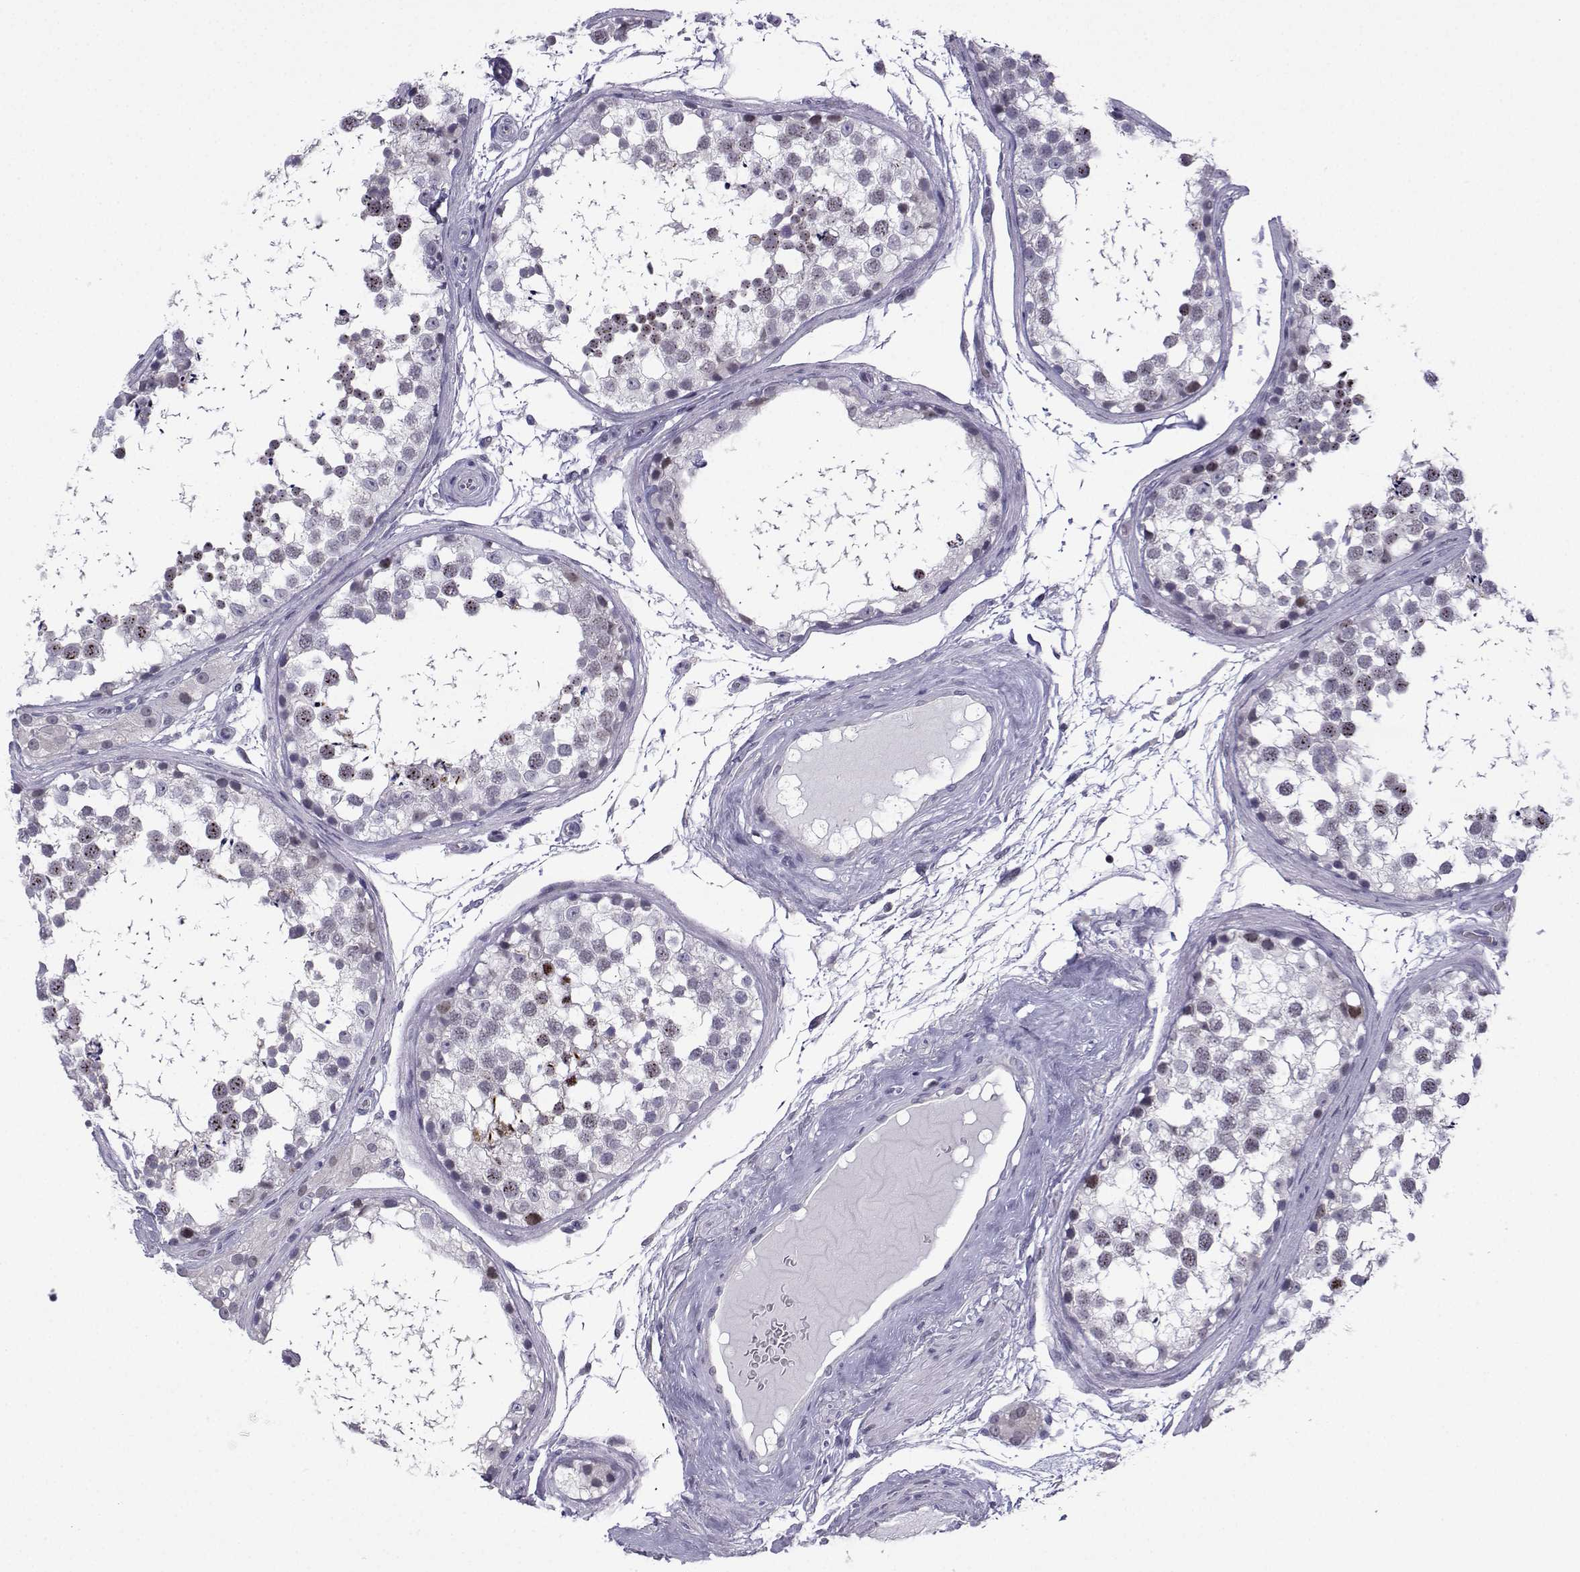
{"staining": {"intensity": "strong", "quantity": "<25%", "location": "nuclear"}, "tissue": "testis", "cell_type": "Cells in seminiferous ducts", "image_type": "normal", "snomed": [{"axis": "morphology", "description": "Normal tissue, NOS"}, {"axis": "morphology", "description": "Seminoma, NOS"}, {"axis": "topography", "description": "Testis"}], "caption": "A brown stain shows strong nuclear staining of a protein in cells in seminiferous ducts of normal testis.", "gene": "INCENP", "patient": {"sex": "male", "age": 65}}